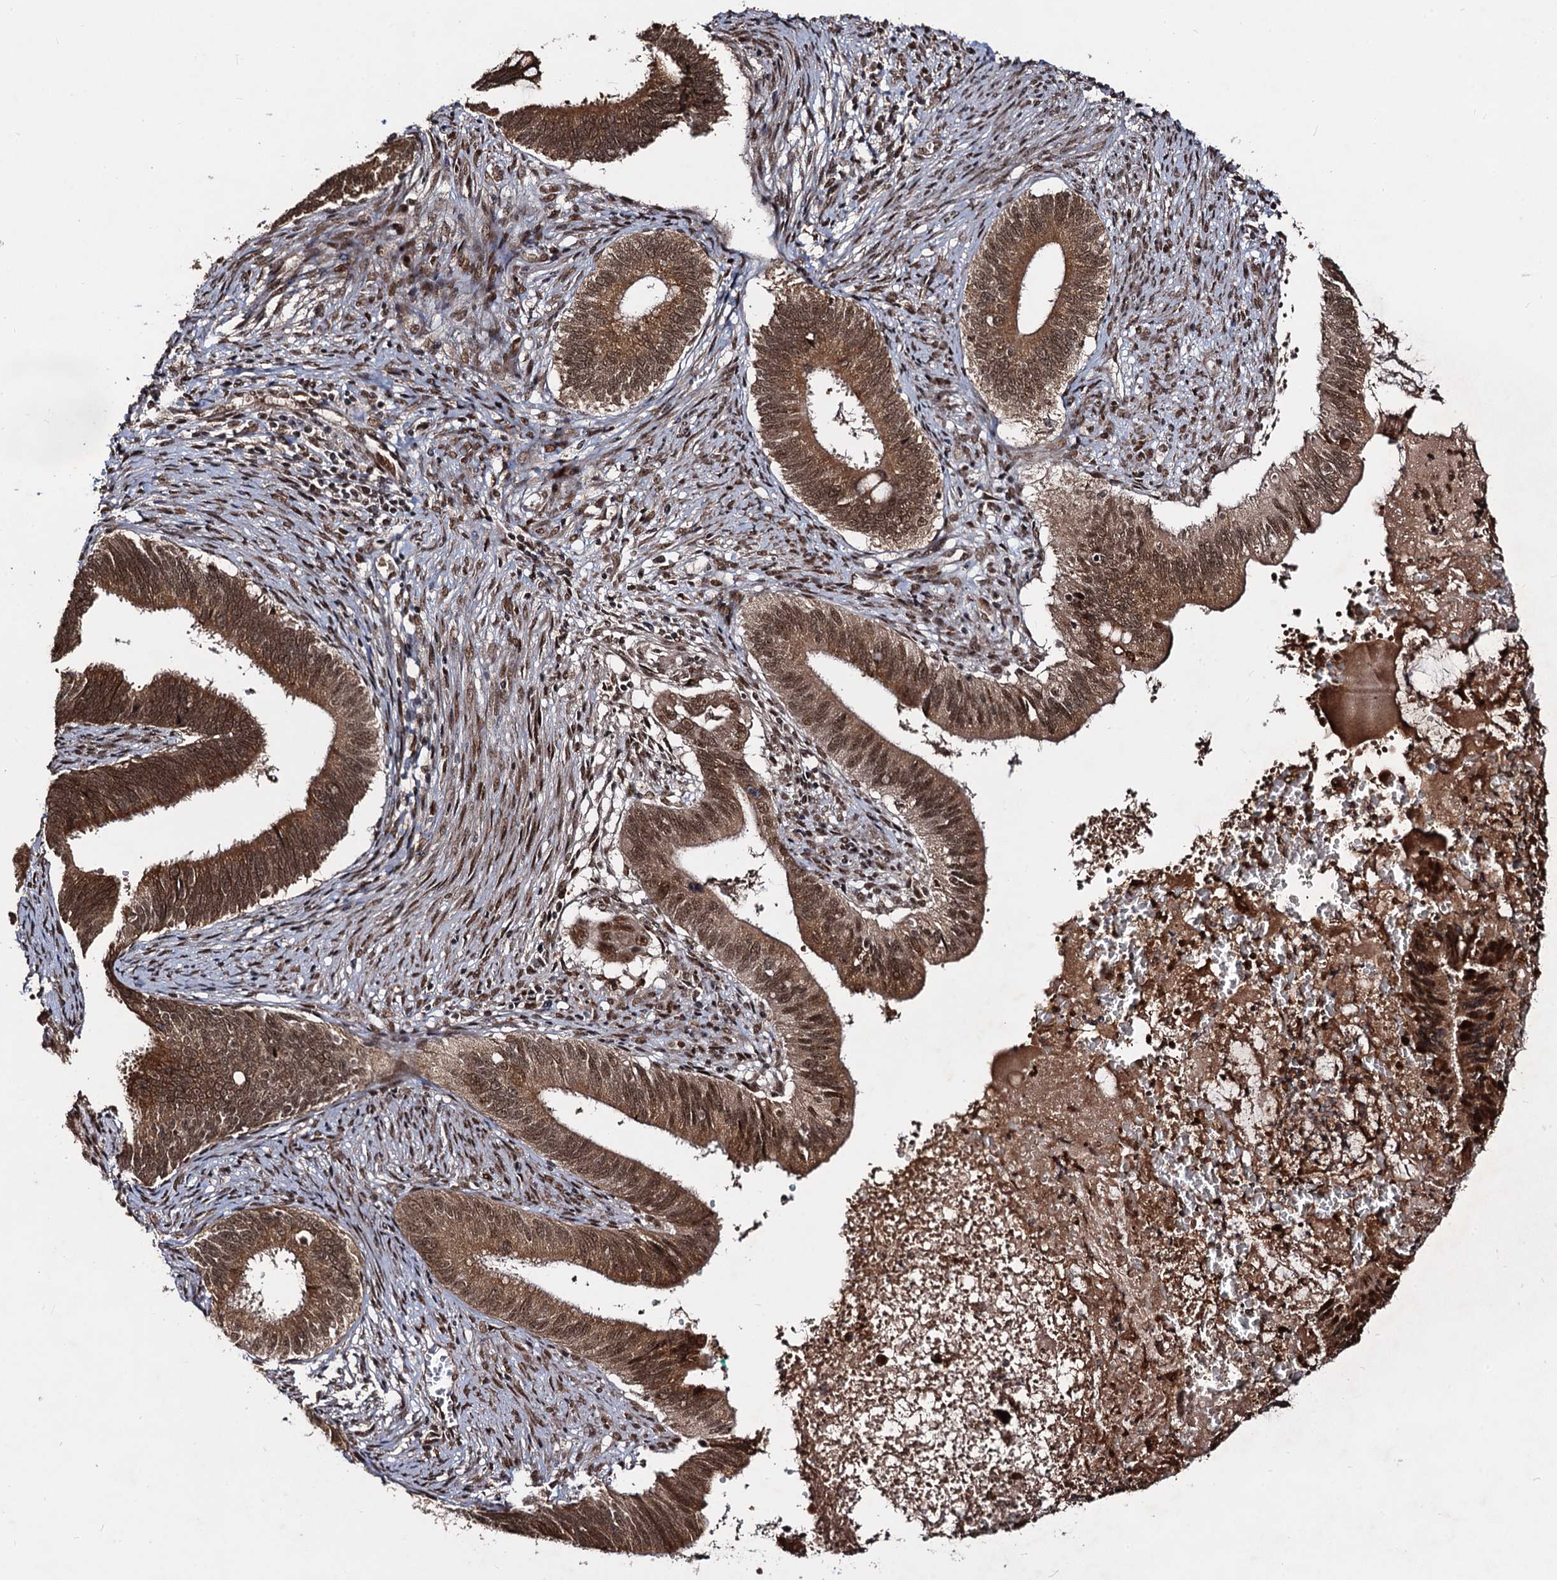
{"staining": {"intensity": "strong", "quantity": ">75%", "location": "cytoplasmic/membranous,nuclear"}, "tissue": "cervical cancer", "cell_type": "Tumor cells", "image_type": "cancer", "snomed": [{"axis": "morphology", "description": "Adenocarcinoma, NOS"}, {"axis": "topography", "description": "Cervix"}], "caption": "Immunohistochemical staining of human cervical adenocarcinoma demonstrates high levels of strong cytoplasmic/membranous and nuclear expression in about >75% of tumor cells.", "gene": "SFSWAP", "patient": {"sex": "female", "age": 42}}